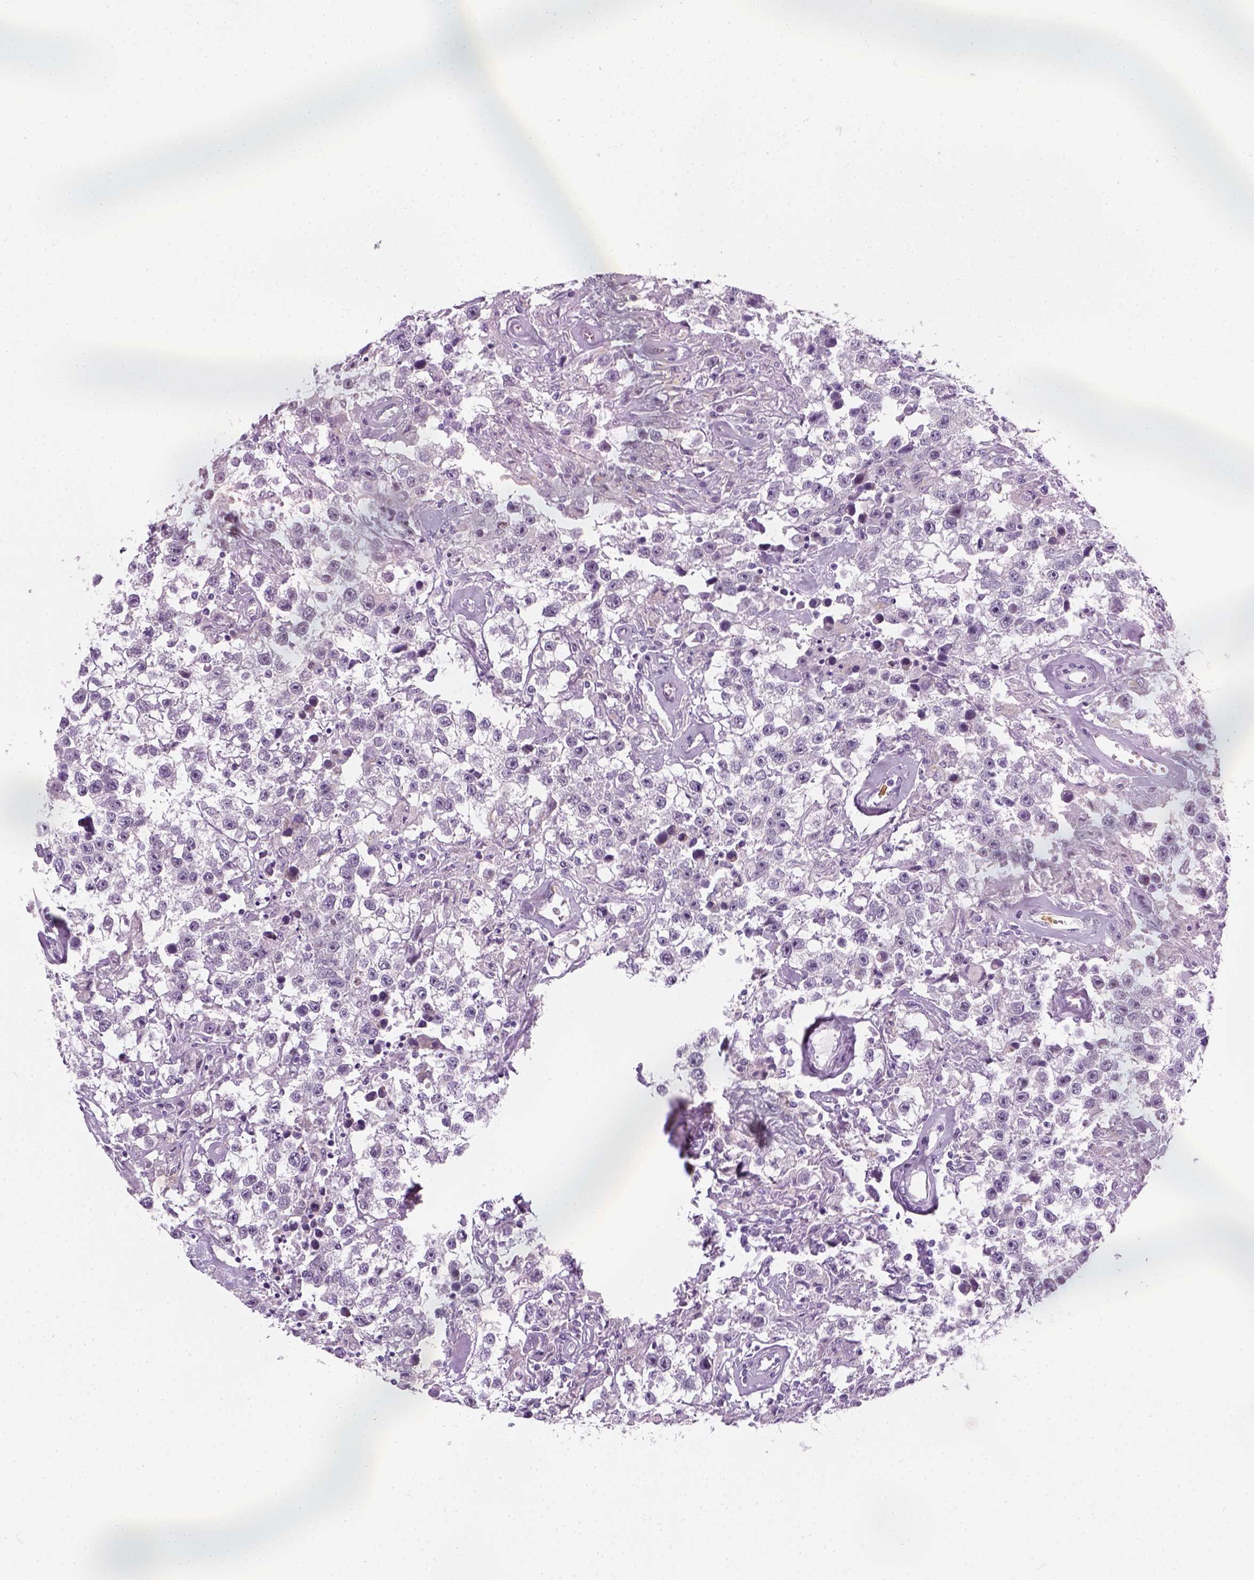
{"staining": {"intensity": "negative", "quantity": "none", "location": "none"}, "tissue": "testis cancer", "cell_type": "Tumor cells", "image_type": "cancer", "snomed": [{"axis": "morphology", "description": "Seminoma, NOS"}, {"axis": "topography", "description": "Testis"}], "caption": "Human seminoma (testis) stained for a protein using immunohistochemistry (IHC) demonstrates no staining in tumor cells.", "gene": "IL4", "patient": {"sex": "male", "age": 43}}